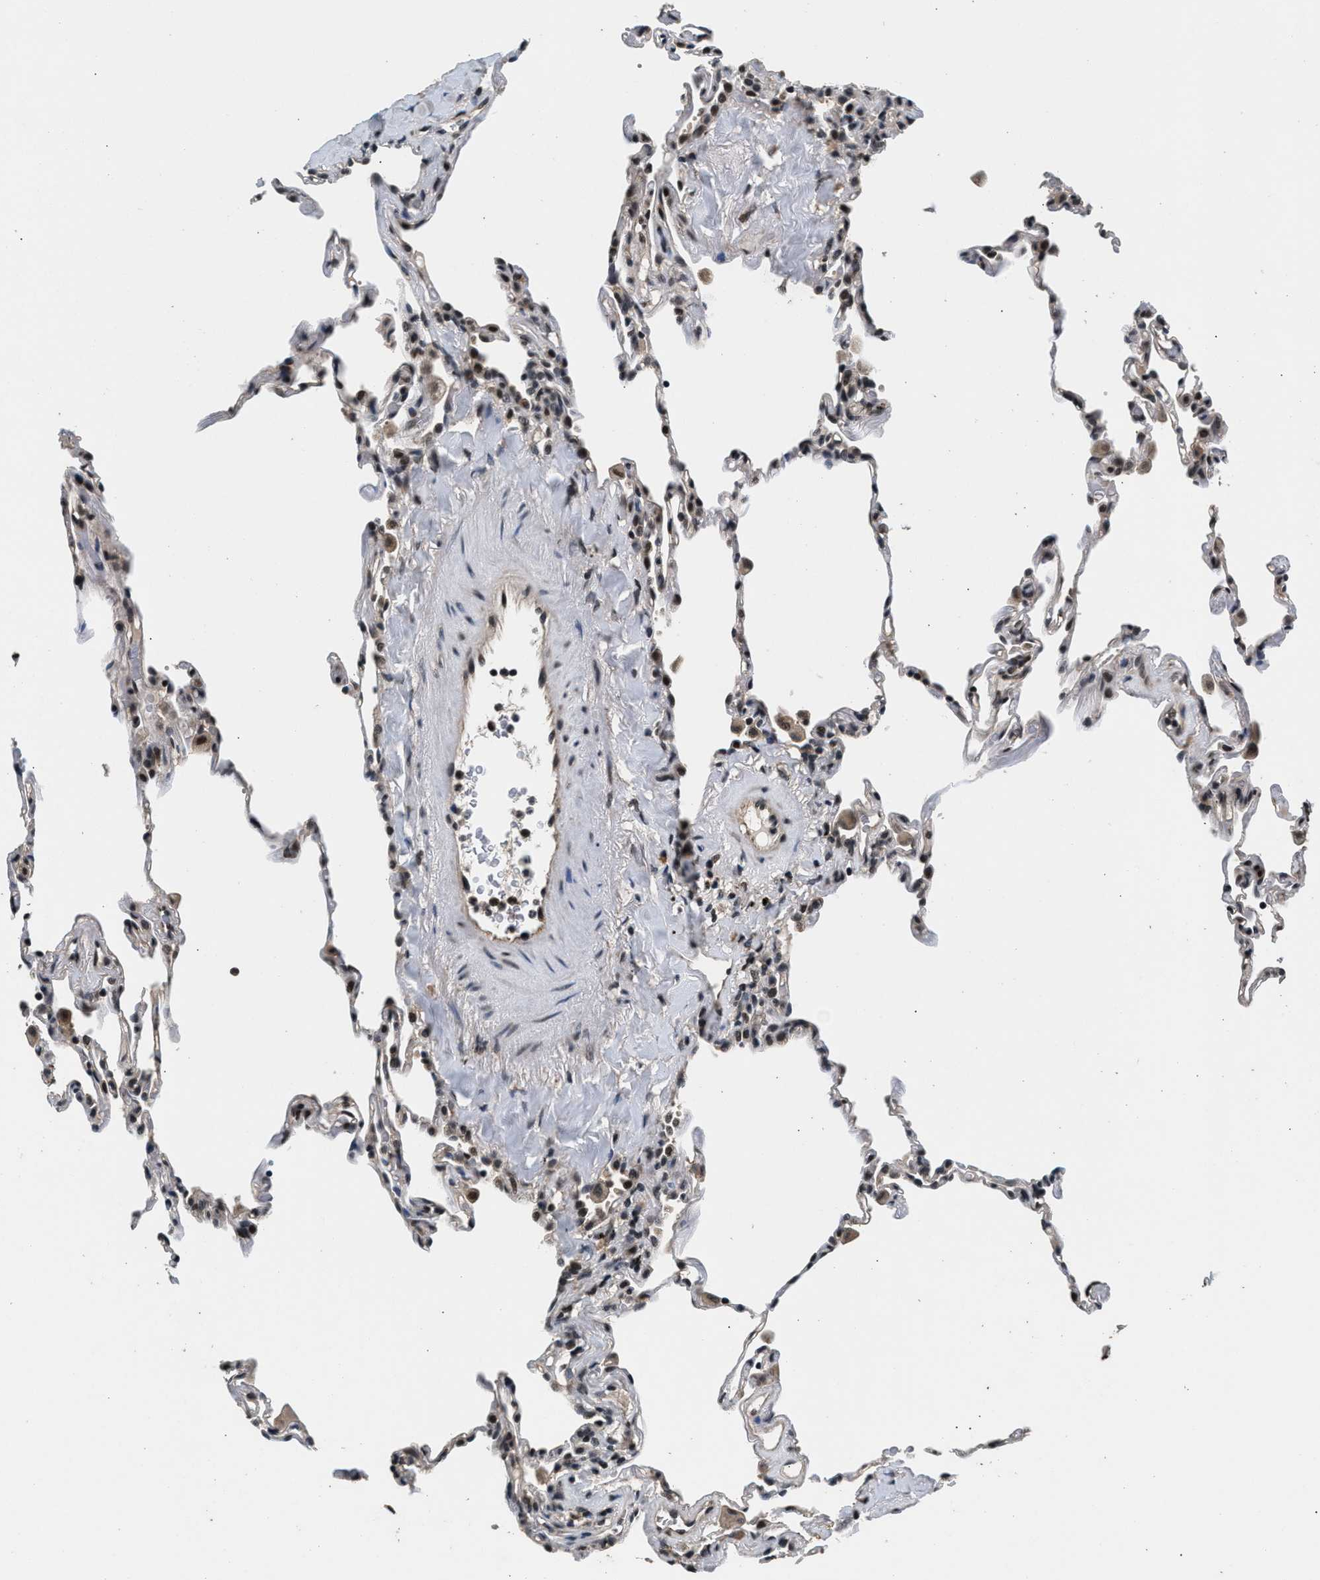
{"staining": {"intensity": "moderate", "quantity": "<25%", "location": "nuclear"}, "tissue": "lung", "cell_type": "Alveolar cells", "image_type": "normal", "snomed": [{"axis": "morphology", "description": "Normal tissue, NOS"}, {"axis": "topography", "description": "Lung"}], "caption": "Immunohistochemical staining of normal human lung displays moderate nuclear protein positivity in about <25% of alveolar cells.", "gene": "RBM33", "patient": {"sex": "male", "age": 59}}